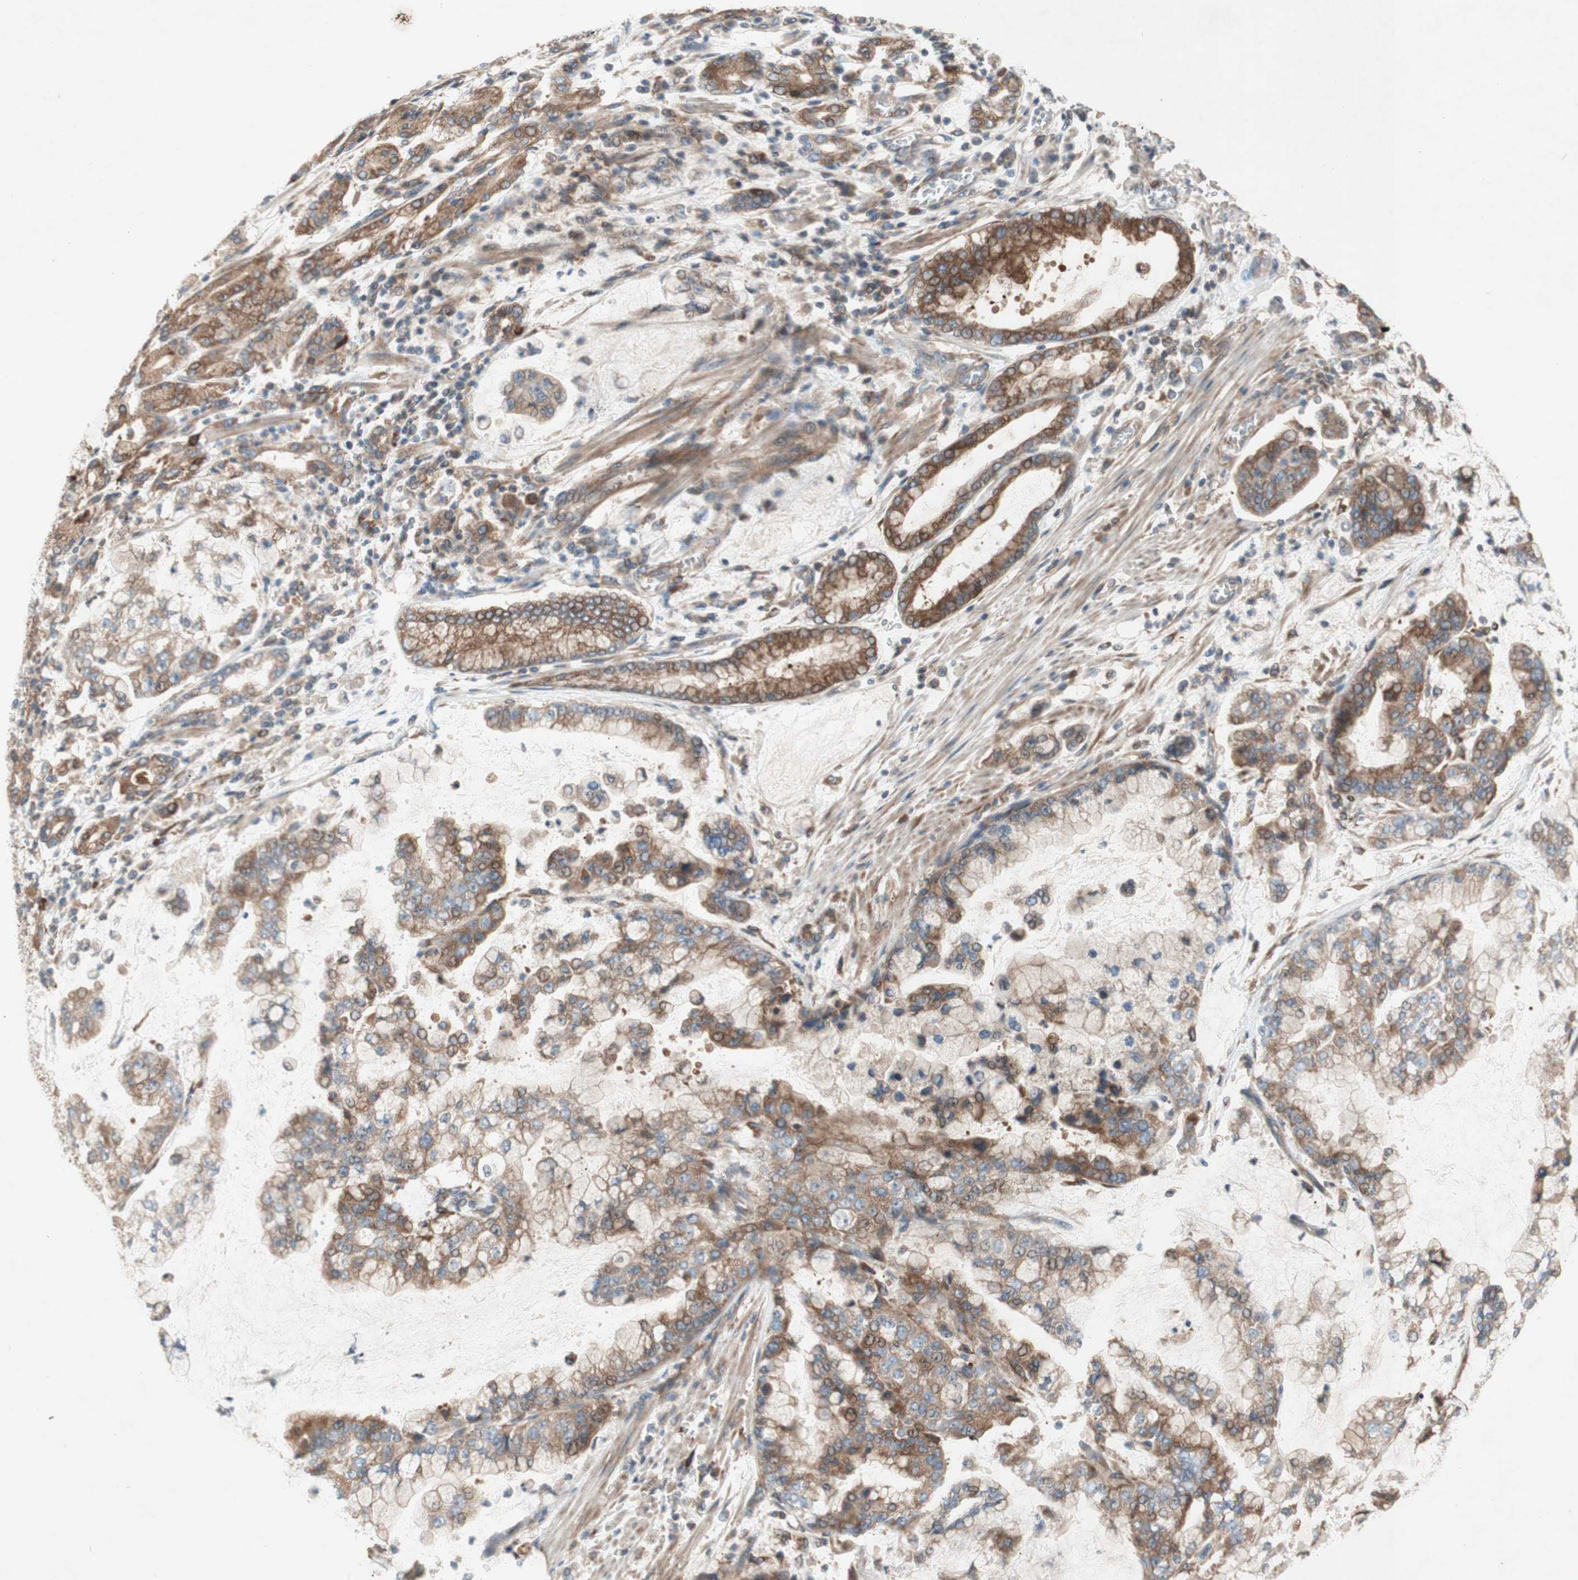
{"staining": {"intensity": "moderate", "quantity": ">75%", "location": "cytoplasmic/membranous"}, "tissue": "stomach cancer", "cell_type": "Tumor cells", "image_type": "cancer", "snomed": [{"axis": "morphology", "description": "Normal tissue, NOS"}, {"axis": "morphology", "description": "Adenocarcinoma, NOS"}, {"axis": "topography", "description": "Stomach, upper"}, {"axis": "topography", "description": "Stomach"}], "caption": "Stomach cancer (adenocarcinoma) stained with immunohistochemistry (IHC) exhibits moderate cytoplasmic/membranous staining in about >75% of tumor cells.", "gene": "SOCS2", "patient": {"sex": "male", "age": 76}}